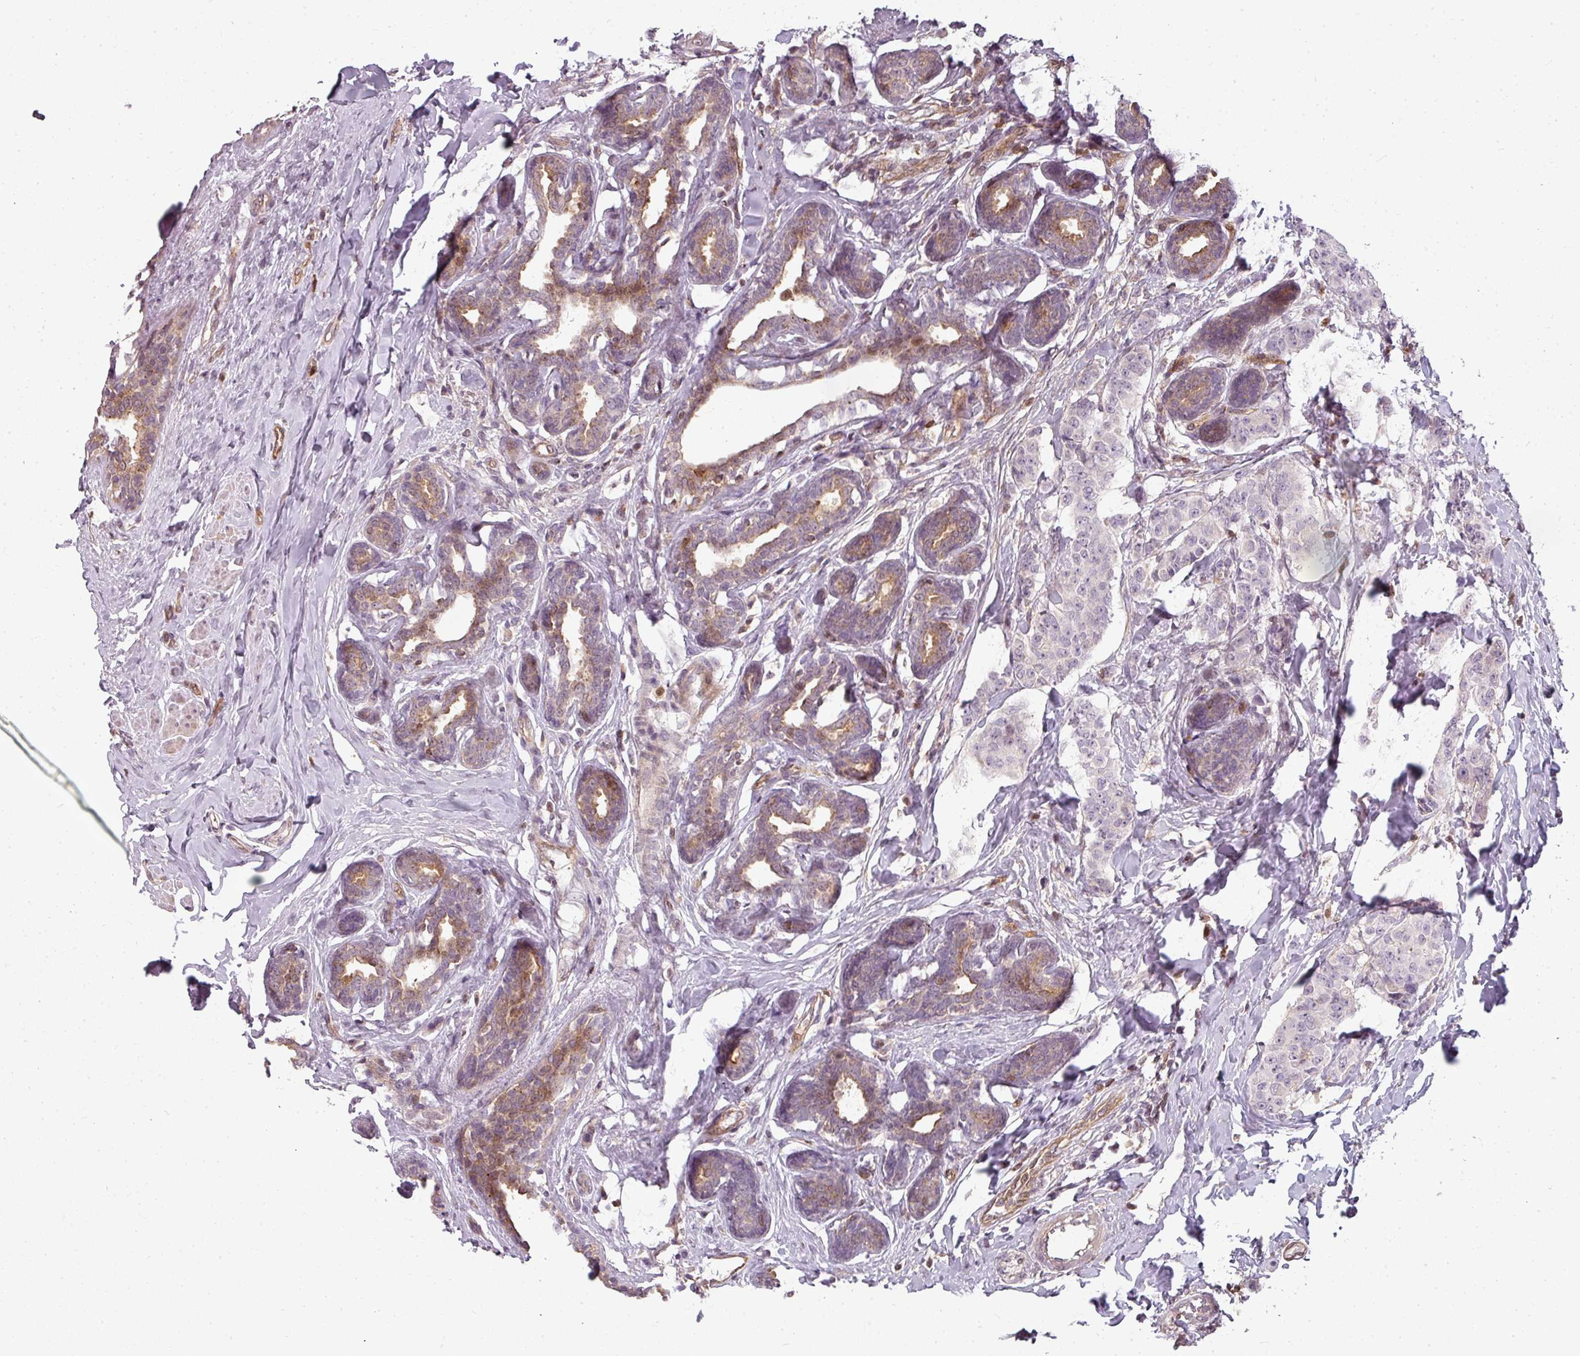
{"staining": {"intensity": "negative", "quantity": "none", "location": "none"}, "tissue": "breast cancer", "cell_type": "Tumor cells", "image_type": "cancer", "snomed": [{"axis": "morphology", "description": "Duct carcinoma"}, {"axis": "topography", "description": "Breast"}], "caption": "DAB (3,3'-diaminobenzidine) immunohistochemical staining of human breast invasive ductal carcinoma reveals no significant staining in tumor cells. (DAB immunohistochemistry visualized using brightfield microscopy, high magnification).", "gene": "CLIC1", "patient": {"sex": "female", "age": 40}}